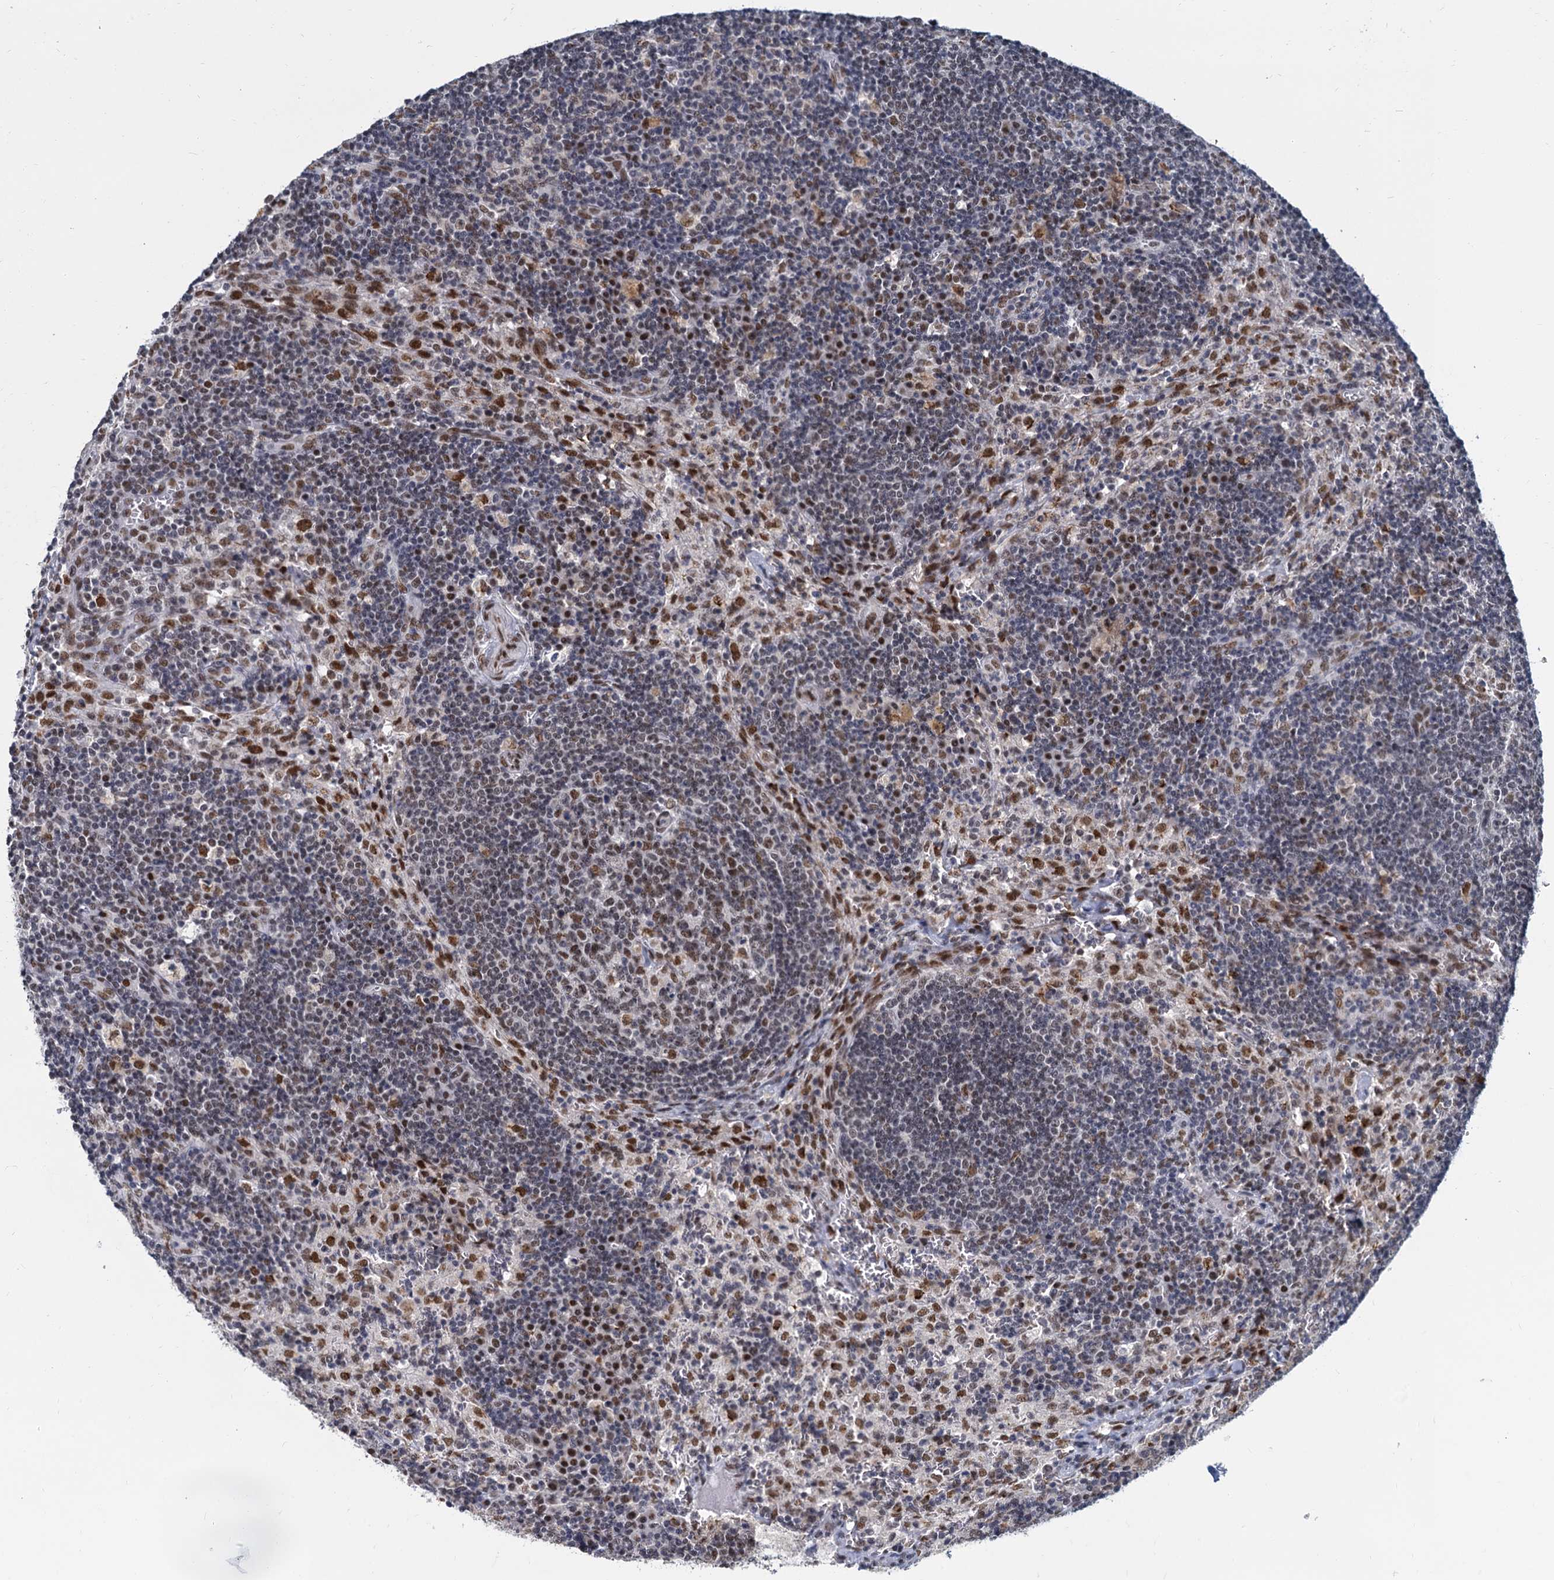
{"staining": {"intensity": "moderate", "quantity": ">75%", "location": "nuclear"}, "tissue": "lymph node", "cell_type": "Germinal center cells", "image_type": "normal", "snomed": [{"axis": "morphology", "description": "Normal tissue, NOS"}, {"axis": "topography", "description": "Lymph node"}], "caption": "A high-resolution photomicrograph shows immunohistochemistry staining of normal lymph node, which reveals moderate nuclear staining in about >75% of germinal center cells.", "gene": "RPRD1A", "patient": {"sex": "male", "age": 58}}